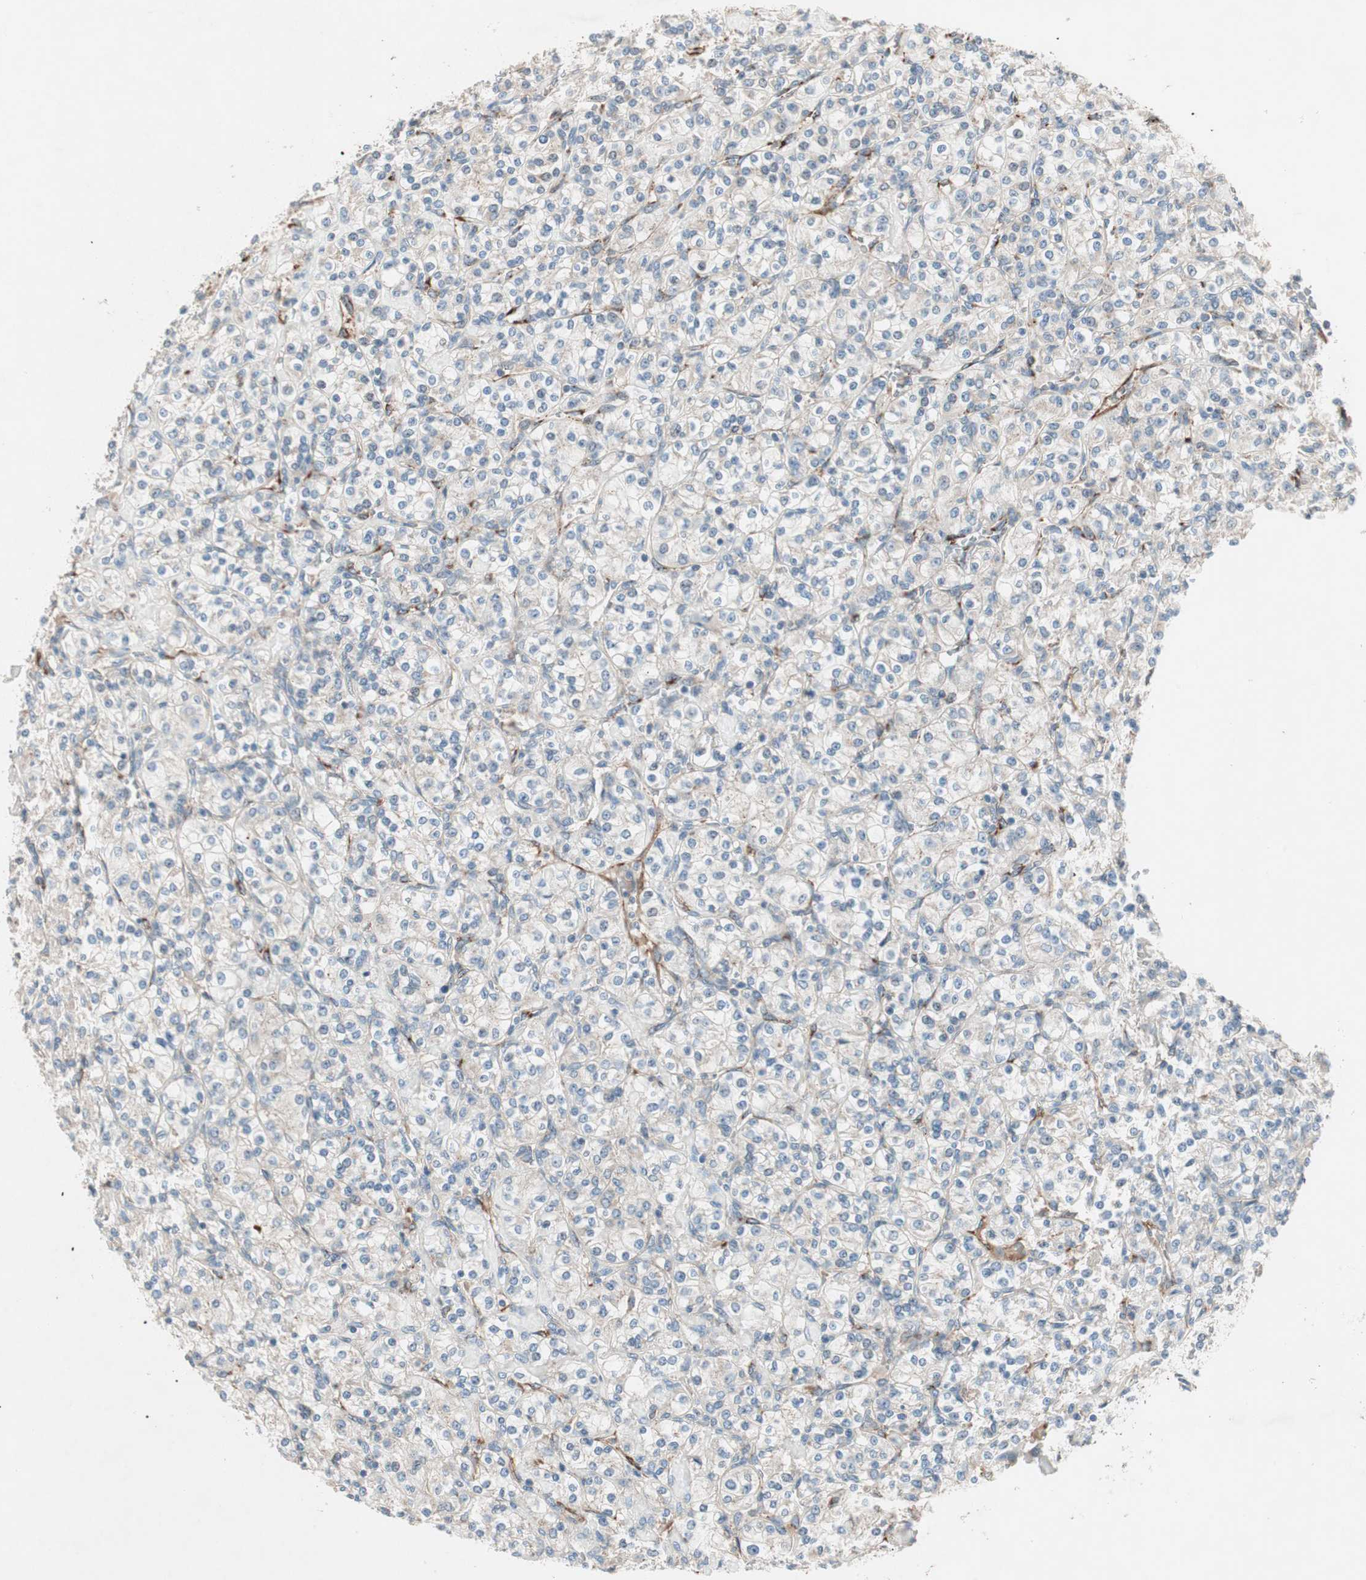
{"staining": {"intensity": "negative", "quantity": "none", "location": "none"}, "tissue": "renal cancer", "cell_type": "Tumor cells", "image_type": "cancer", "snomed": [{"axis": "morphology", "description": "Adenocarcinoma, NOS"}, {"axis": "topography", "description": "Kidney"}], "caption": "The immunohistochemistry photomicrograph has no significant expression in tumor cells of adenocarcinoma (renal) tissue.", "gene": "FGFR4", "patient": {"sex": "male", "age": 77}}